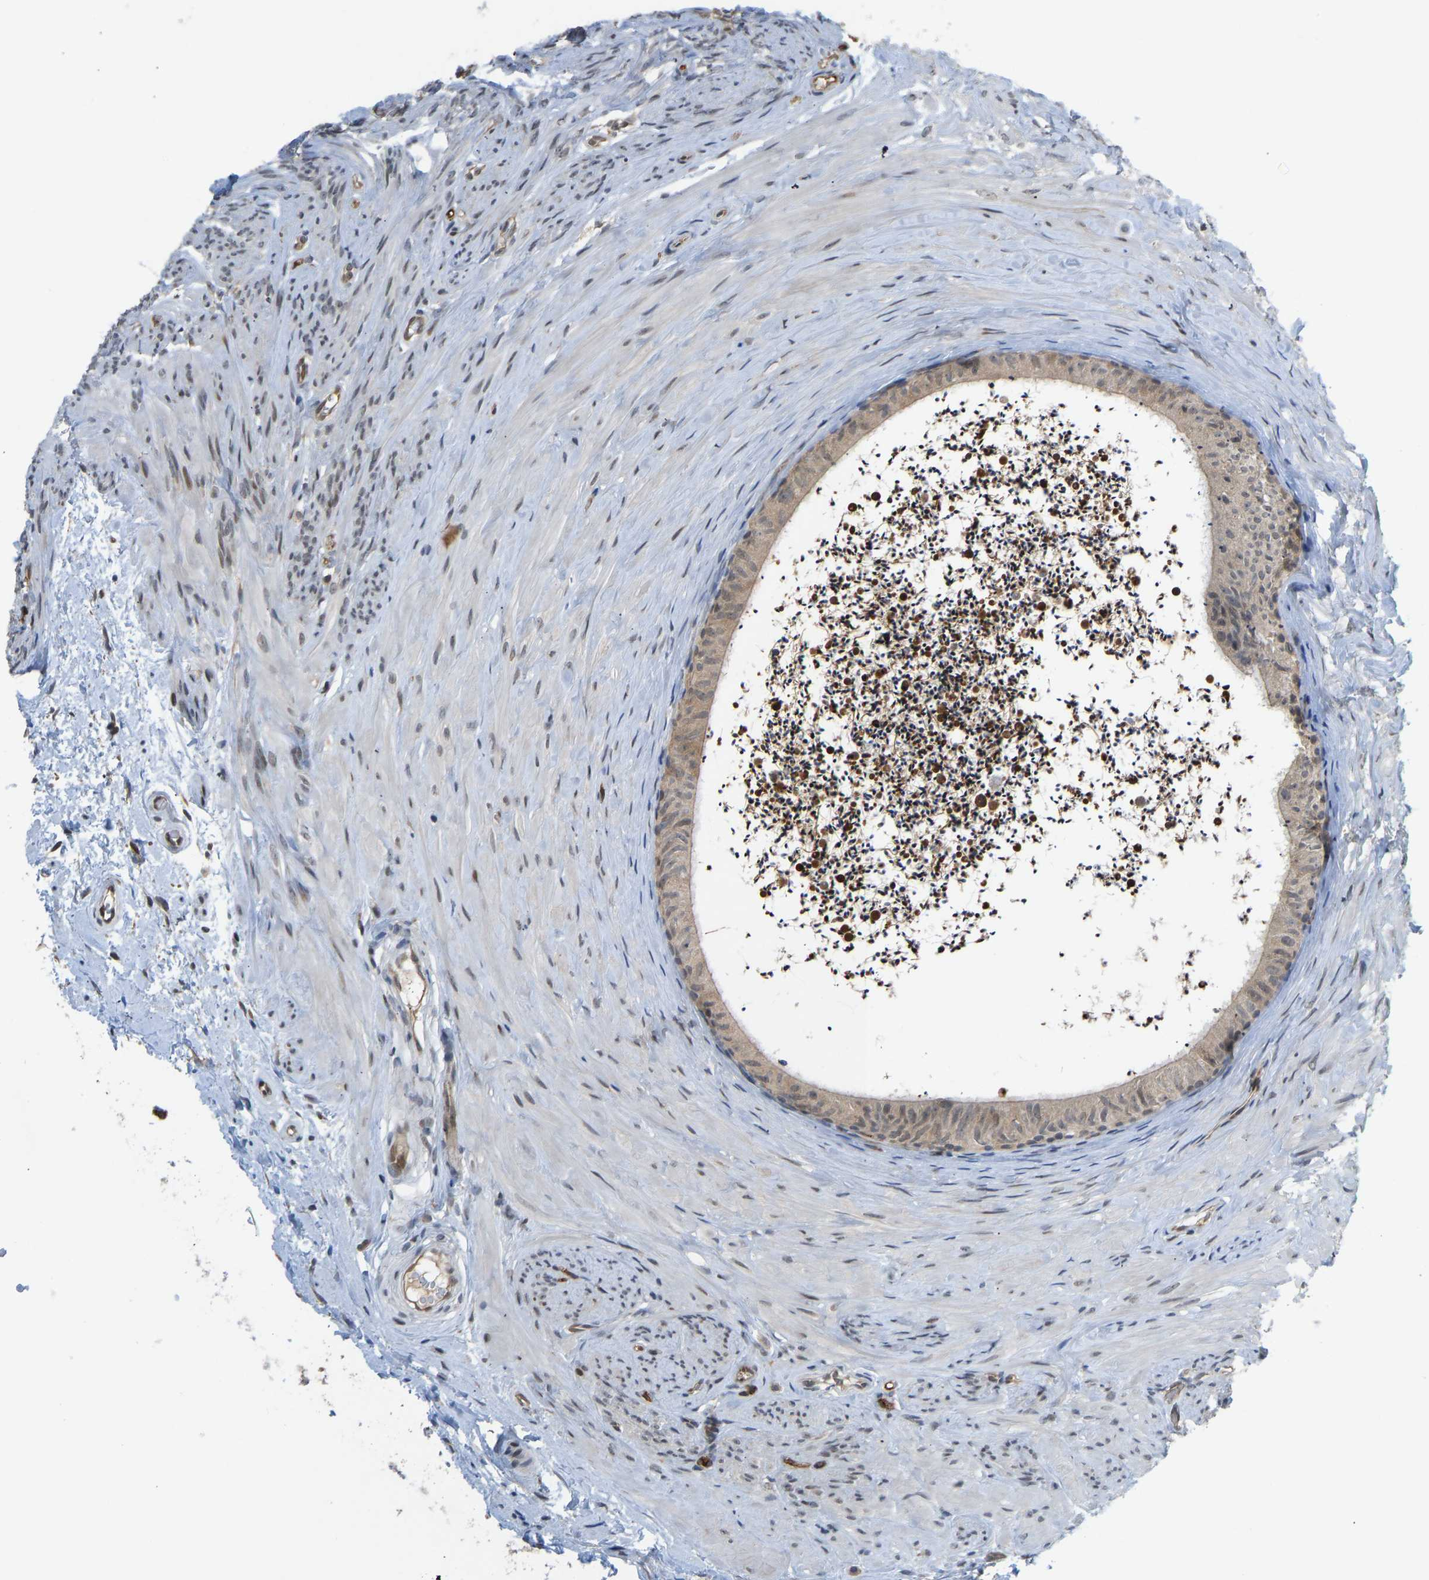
{"staining": {"intensity": "weak", "quantity": ">75%", "location": "cytoplasmic/membranous"}, "tissue": "epididymis", "cell_type": "Glandular cells", "image_type": "normal", "snomed": [{"axis": "morphology", "description": "Normal tissue, NOS"}, {"axis": "topography", "description": "Epididymis"}], "caption": "Benign epididymis demonstrates weak cytoplasmic/membranous expression in approximately >75% of glandular cells, visualized by immunohistochemistry.", "gene": "CCT8", "patient": {"sex": "male", "age": 56}}